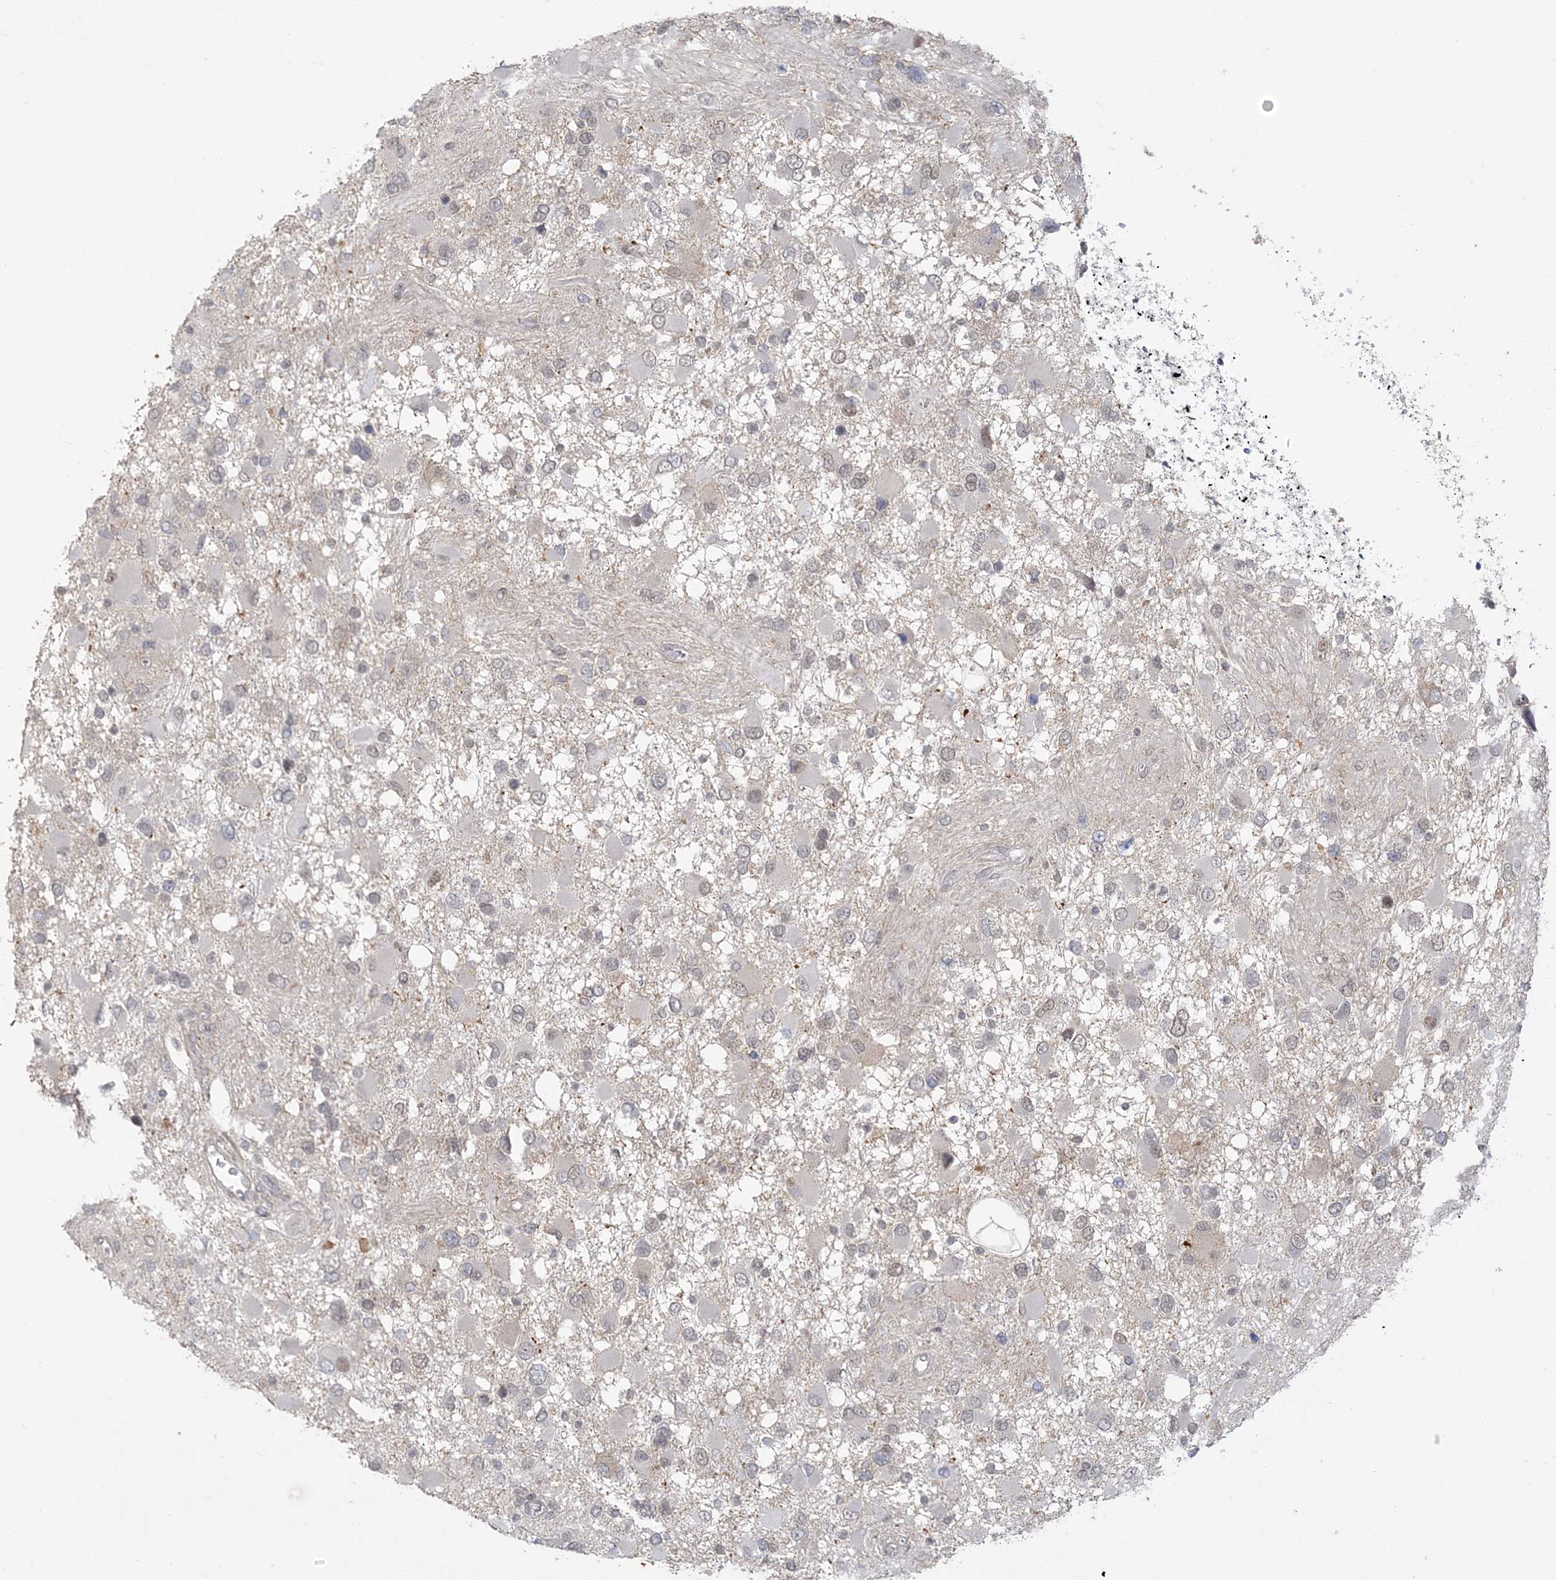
{"staining": {"intensity": "weak", "quantity": "<25%", "location": "nuclear"}, "tissue": "glioma", "cell_type": "Tumor cells", "image_type": "cancer", "snomed": [{"axis": "morphology", "description": "Glioma, malignant, High grade"}, {"axis": "topography", "description": "Brain"}], "caption": "IHC of glioma displays no expression in tumor cells.", "gene": "ANKS1A", "patient": {"sex": "male", "age": 53}}